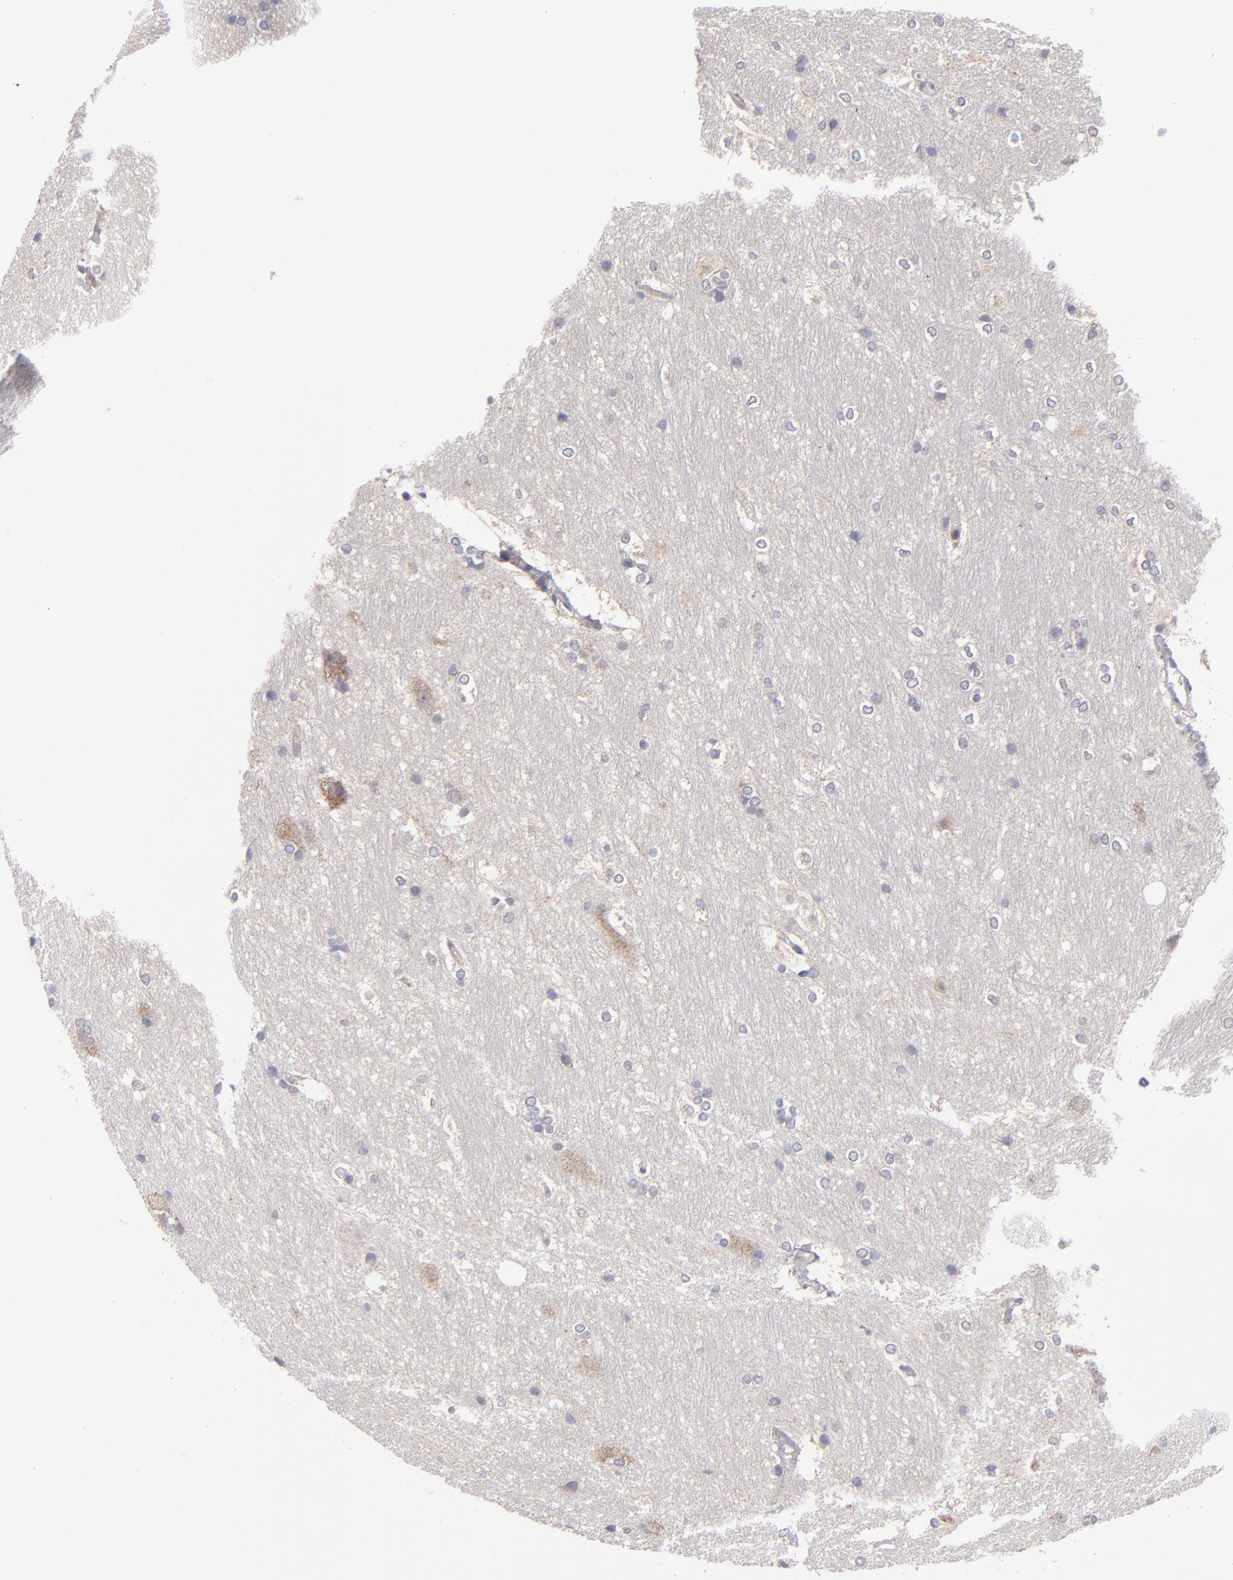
{"staining": {"intensity": "negative", "quantity": "none", "location": "none"}, "tissue": "hippocampus", "cell_type": "Glial cells", "image_type": "normal", "snomed": [{"axis": "morphology", "description": "Normal tissue, NOS"}, {"axis": "topography", "description": "Hippocampus"}], "caption": "Micrograph shows no protein expression in glial cells of unremarkable hippocampus.", "gene": "HCCS", "patient": {"sex": "female", "age": 19}}